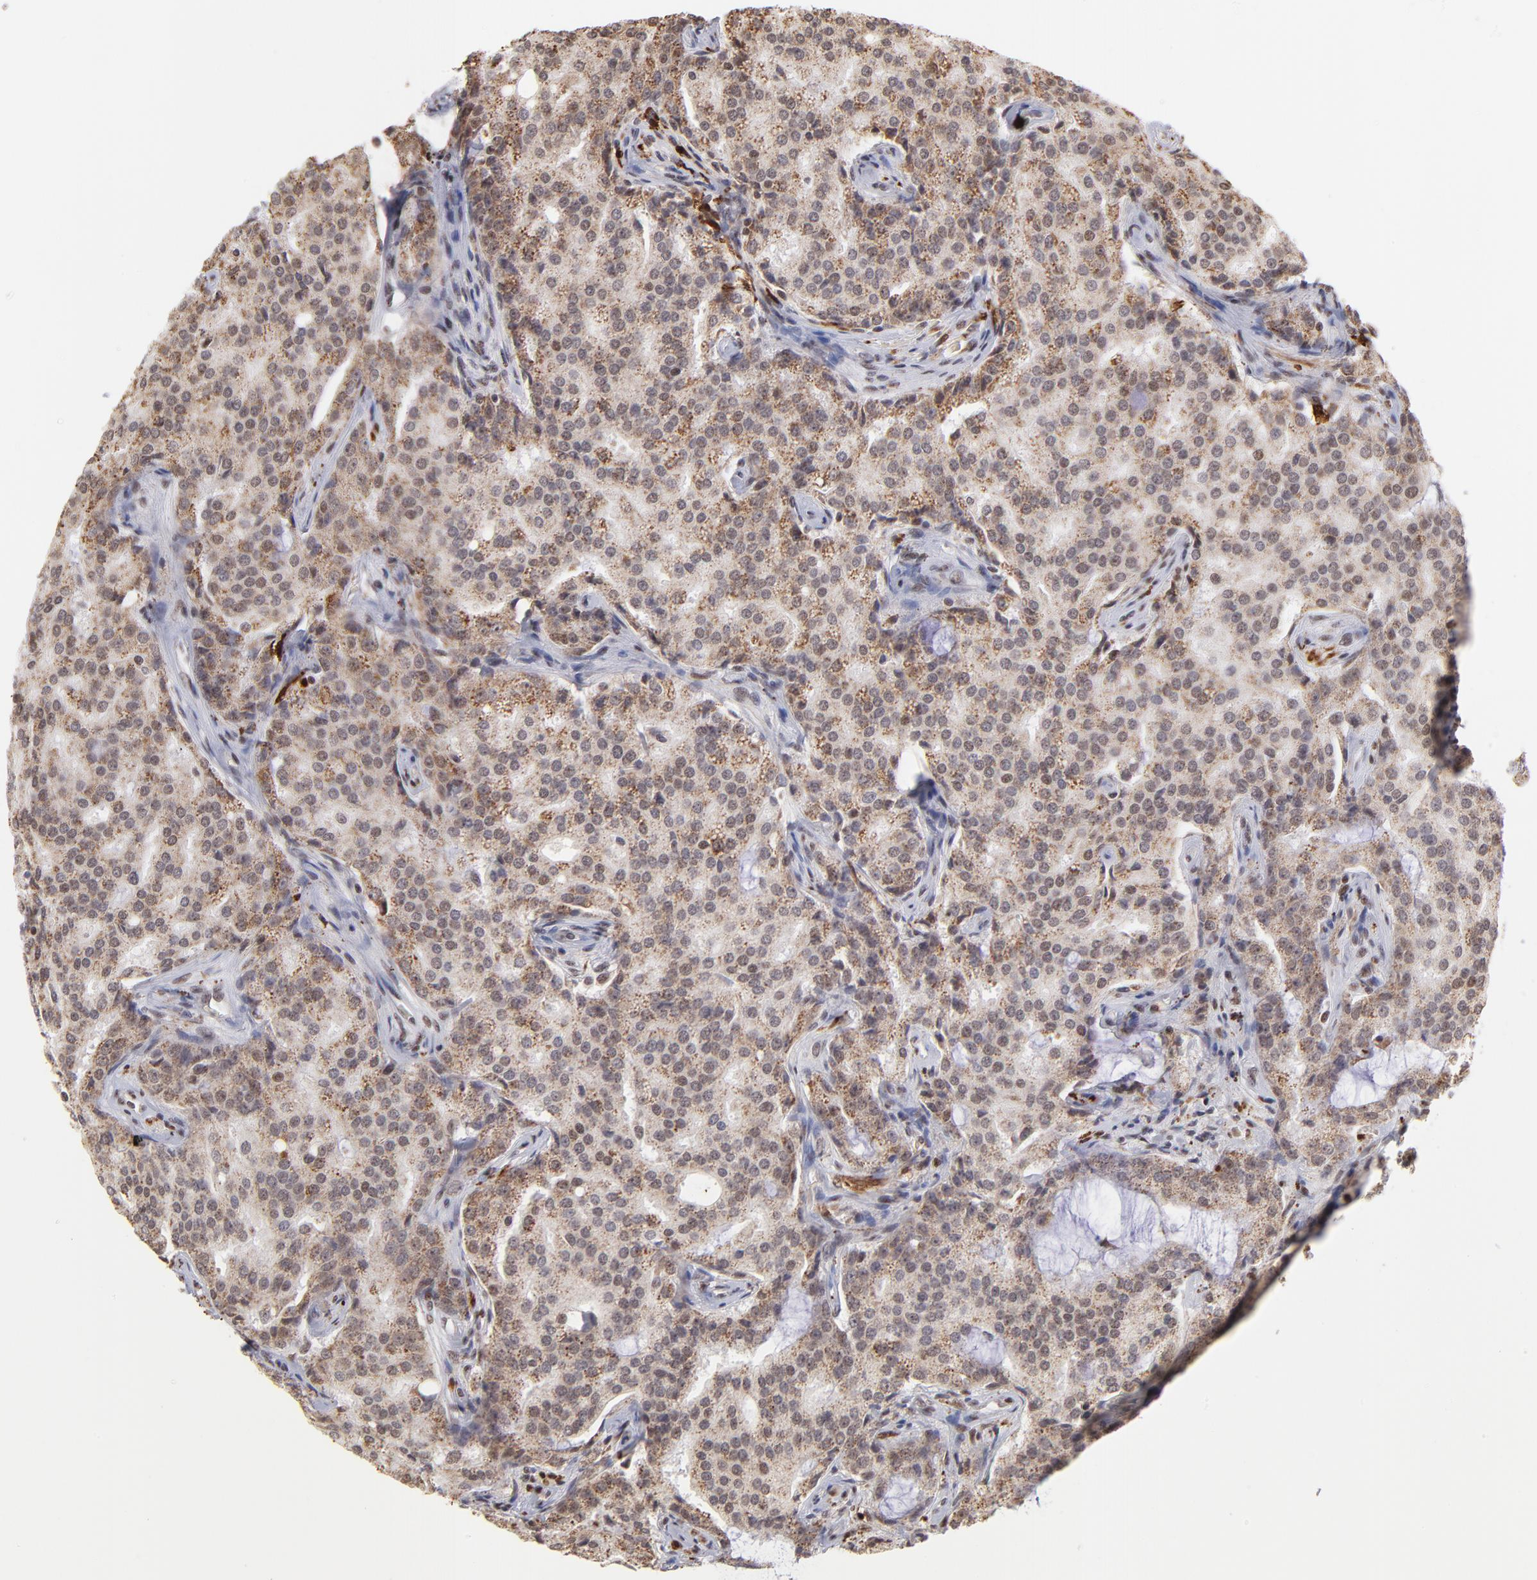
{"staining": {"intensity": "moderate", "quantity": ">75%", "location": "cytoplasmic/membranous"}, "tissue": "prostate cancer", "cell_type": "Tumor cells", "image_type": "cancer", "snomed": [{"axis": "morphology", "description": "Adenocarcinoma, High grade"}, {"axis": "topography", "description": "Prostate"}], "caption": "Protein analysis of prostate cancer tissue displays moderate cytoplasmic/membranous staining in approximately >75% of tumor cells. The staining is performed using DAB (3,3'-diaminobenzidine) brown chromogen to label protein expression. The nuclei are counter-stained blue using hematoxylin.", "gene": "ZFX", "patient": {"sex": "male", "age": 72}}